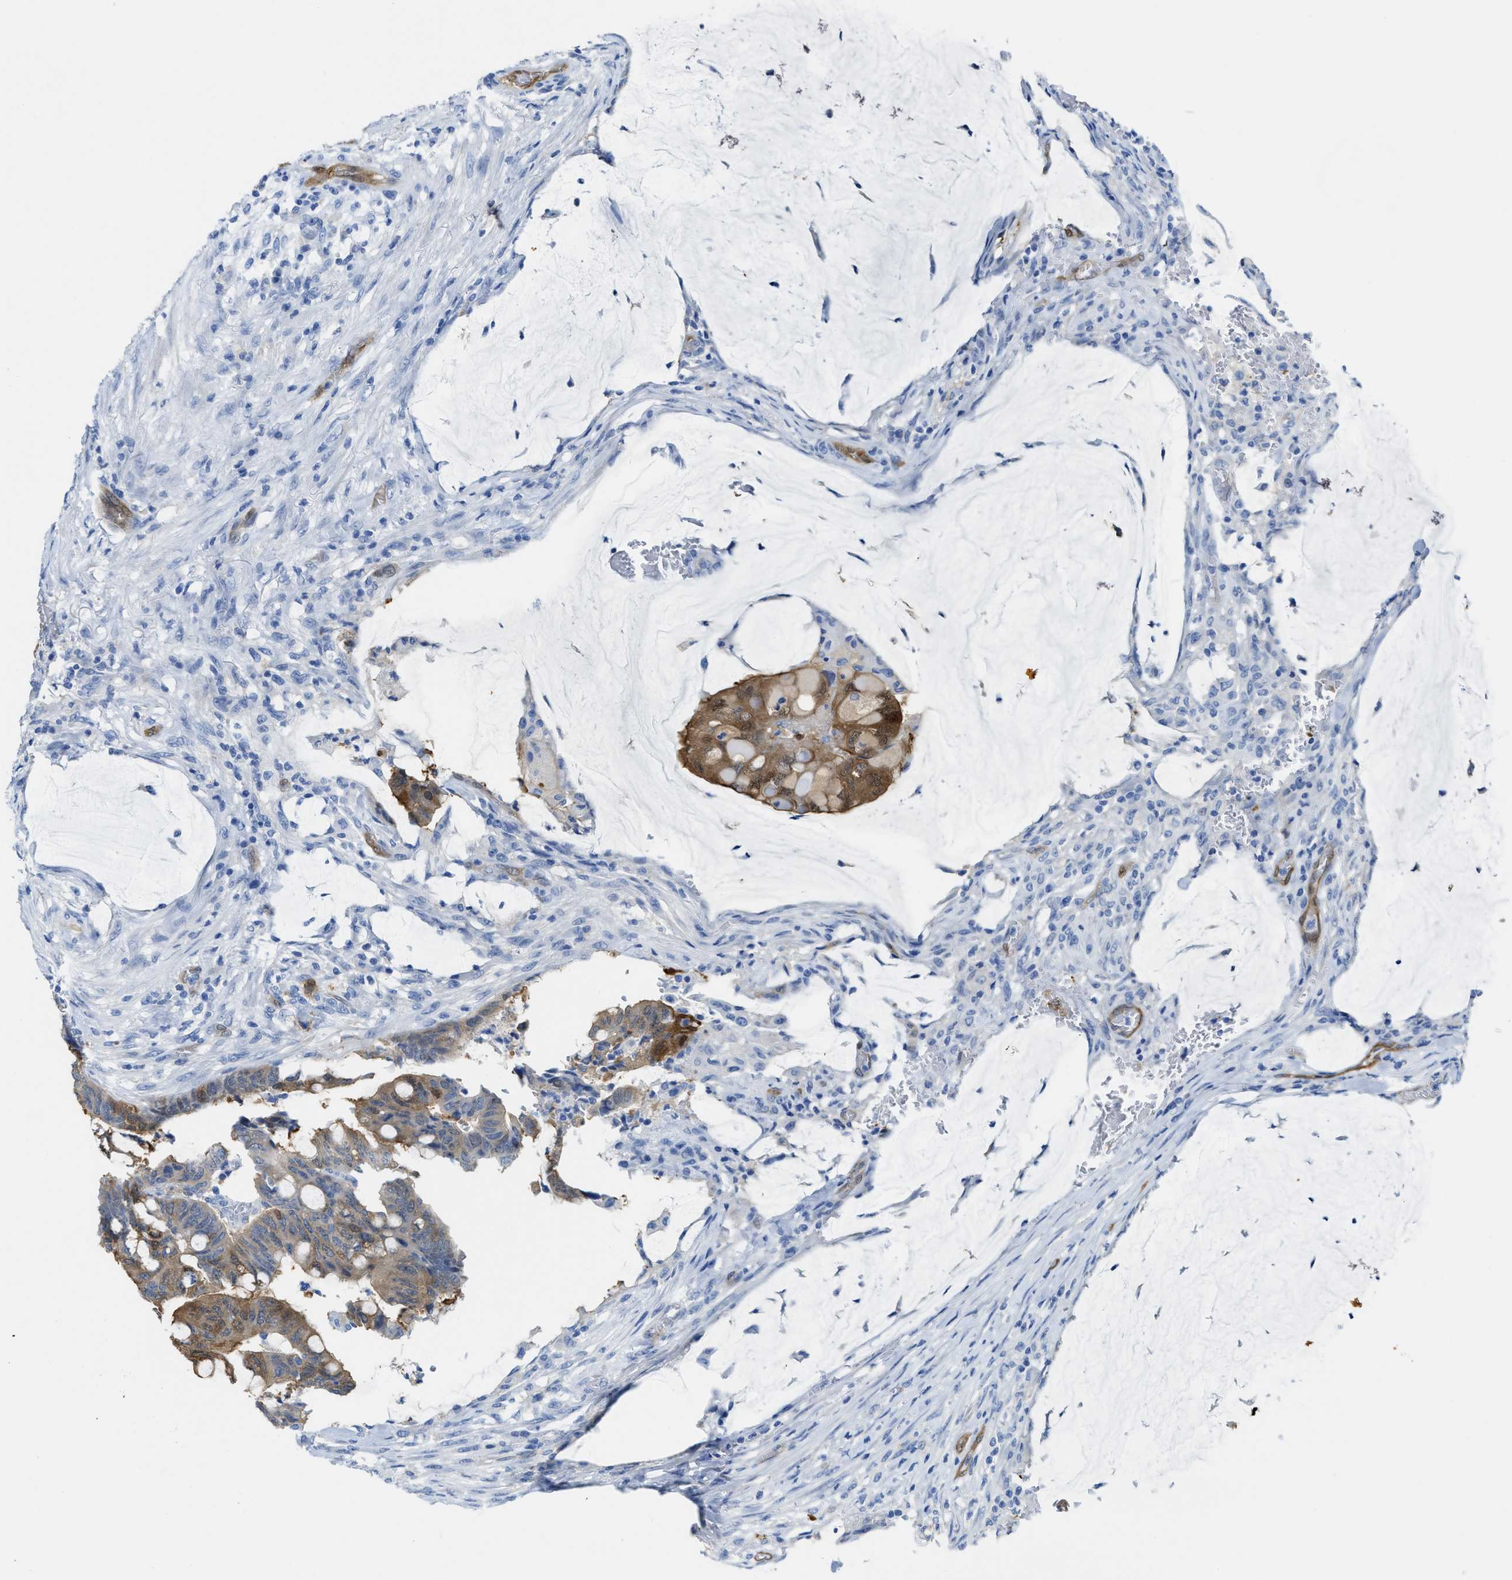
{"staining": {"intensity": "moderate", "quantity": ">75%", "location": "cytoplasmic/membranous"}, "tissue": "colorectal cancer", "cell_type": "Tumor cells", "image_type": "cancer", "snomed": [{"axis": "morphology", "description": "Normal tissue, NOS"}, {"axis": "morphology", "description": "Adenocarcinoma, NOS"}, {"axis": "topography", "description": "Rectum"}, {"axis": "topography", "description": "Peripheral nerve tissue"}], "caption": "Immunohistochemistry (IHC) staining of adenocarcinoma (colorectal), which shows medium levels of moderate cytoplasmic/membranous expression in approximately >75% of tumor cells indicating moderate cytoplasmic/membranous protein staining. The staining was performed using DAB (3,3'-diaminobenzidine) (brown) for protein detection and nuclei were counterstained in hematoxylin (blue).", "gene": "ASS1", "patient": {"sex": "male", "age": 92}}